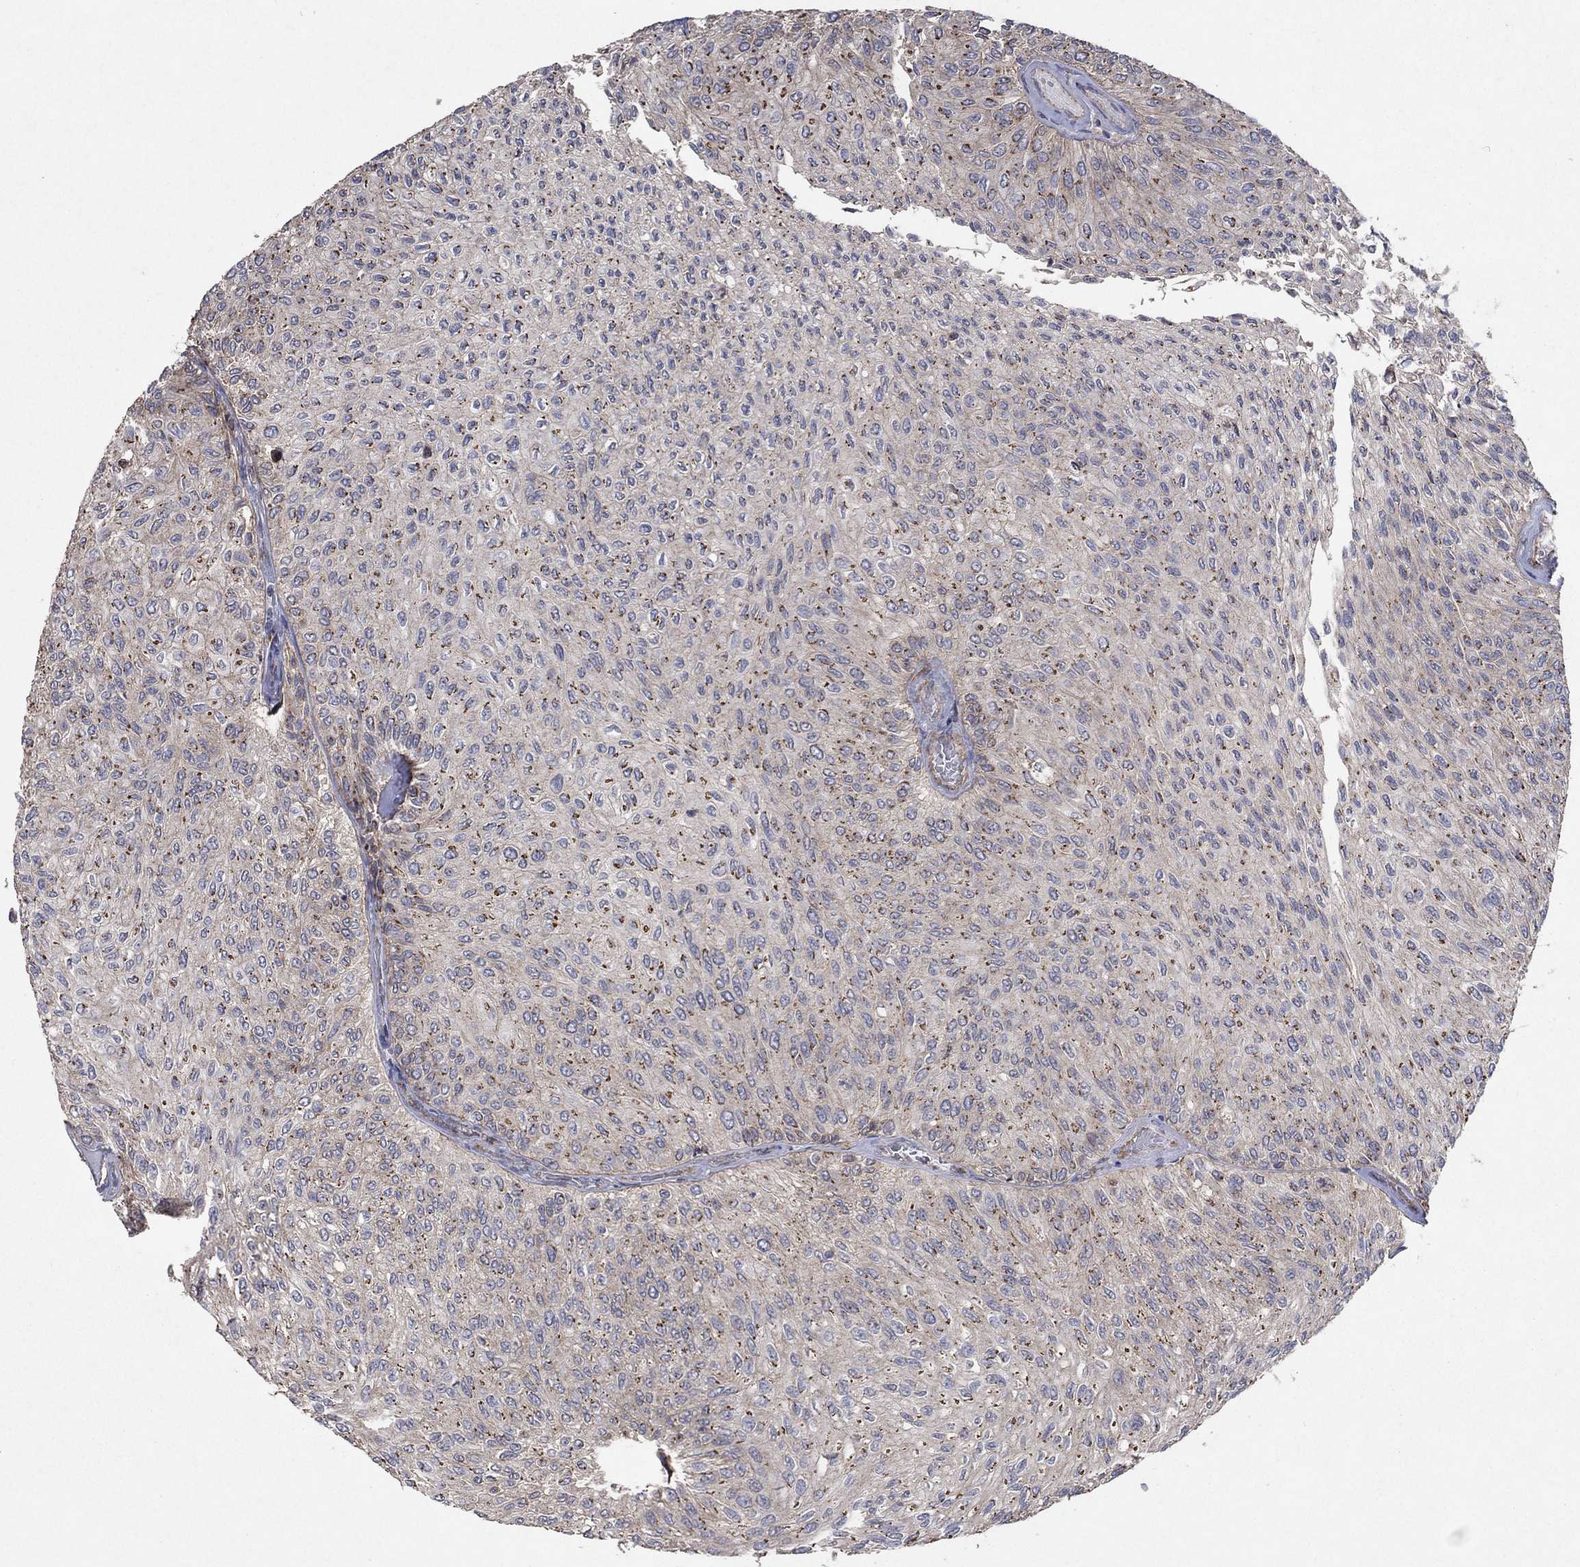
{"staining": {"intensity": "strong", "quantity": "25%-75%", "location": "cytoplasmic/membranous"}, "tissue": "urothelial cancer", "cell_type": "Tumor cells", "image_type": "cancer", "snomed": [{"axis": "morphology", "description": "Urothelial carcinoma, Low grade"}, {"axis": "topography", "description": "Urinary bladder"}], "caption": "This is a micrograph of immunohistochemistry staining of urothelial cancer, which shows strong expression in the cytoplasmic/membranous of tumor cells.", "gene": "FRG1", "patient": {"sex": "male", "age": 78}}